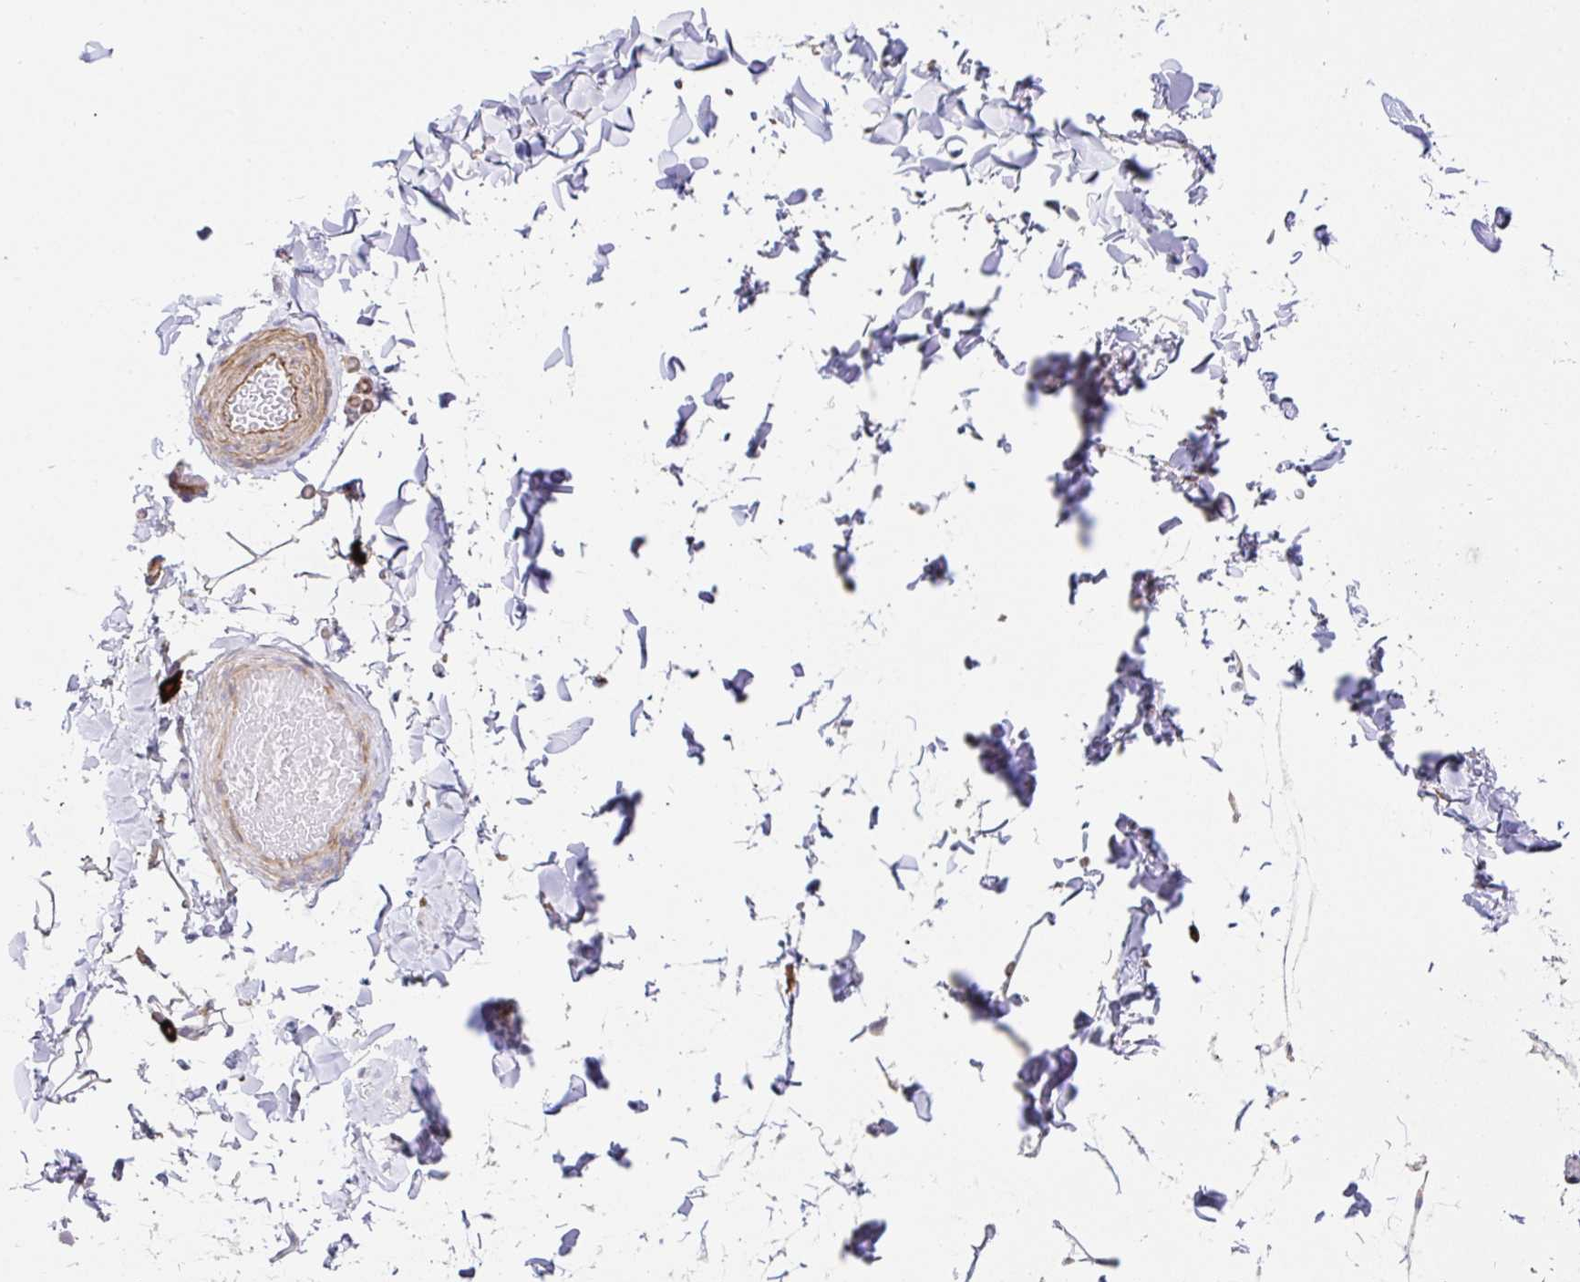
{"staining": {"intensity": "negative", "quantity": "none", "location": "none"}, "tissue": "soft tissue", "cell_type": "Fibroblasts", "image_type": "normal", "snomed": [{"axis": "morphology", "description": "Normal tissue, NOS"}, {"axis": "topography", "description": "Soft tissue"}, {"axis": "topography", "description": "Adipose tissue"}, {"axis": "topography", "description": "Vascular tissue"}, {"axis": "topography", "description": "Peripheral nerve tissue"}], "caption": "A high-resolution histopathology image shows immunohistochemistry staining of benign soft tissue, which shows no significant staining in fibroblasts.", "gene": "DOCK1", "patient": {"sex": "male", "age": 29}}